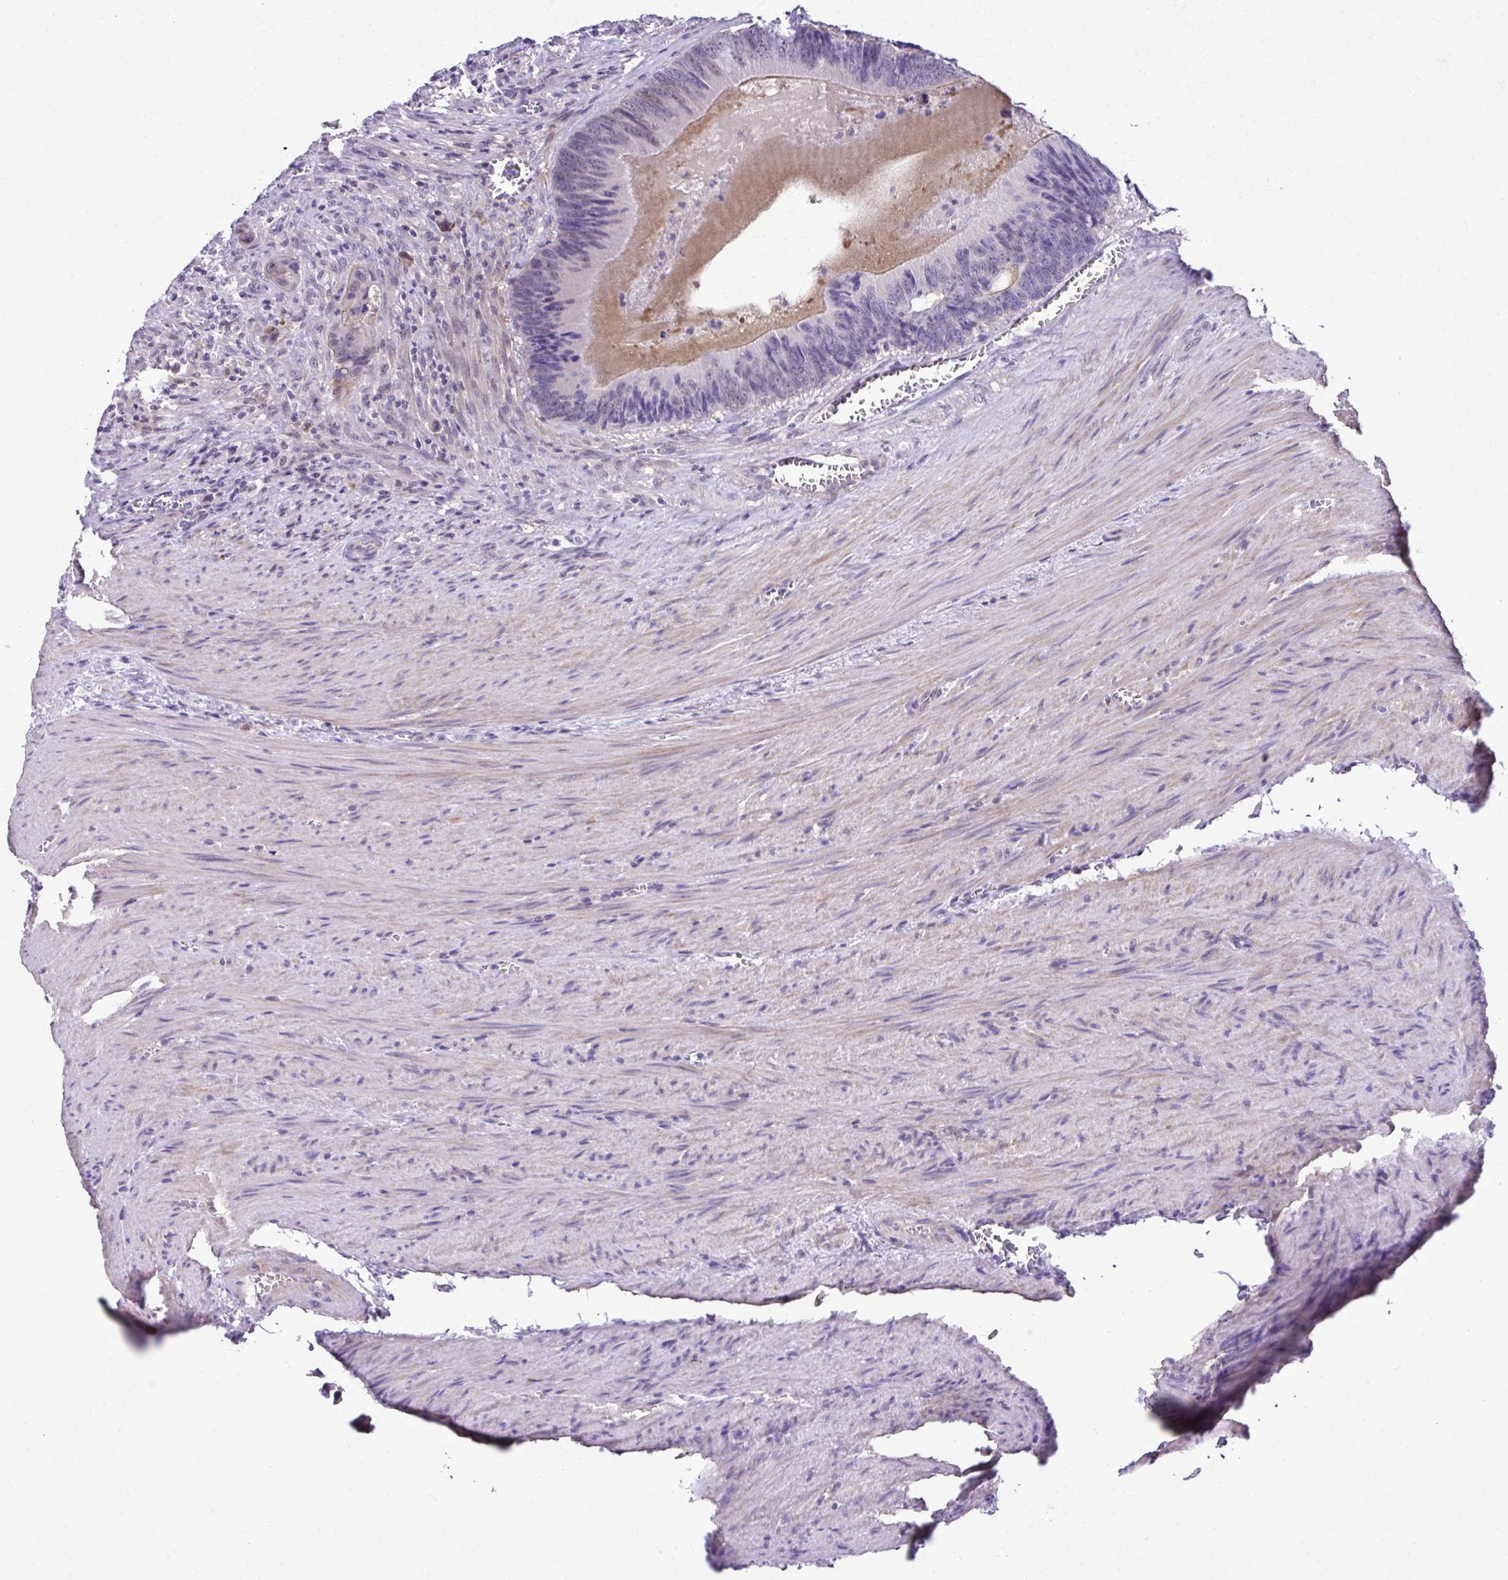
{"staining": {"intensity": "negative", "quantity": "none", "location": "none"}, "tissue": "colorectal cancer", "cell_type": "Tumor cells", "image_type": "cancer", "snomed": [{"axis": "morphology", "description": "Adenocarcinoma, NOS"}, {"axis": "topography", "description": "Colon"}], "caption": "Protein analysis of adenocarcinoma (colorectal) exhibits no significant expression in tumor cells.", "gene": "RASL11B", "patient": {"sex": "male", "age": 62}}